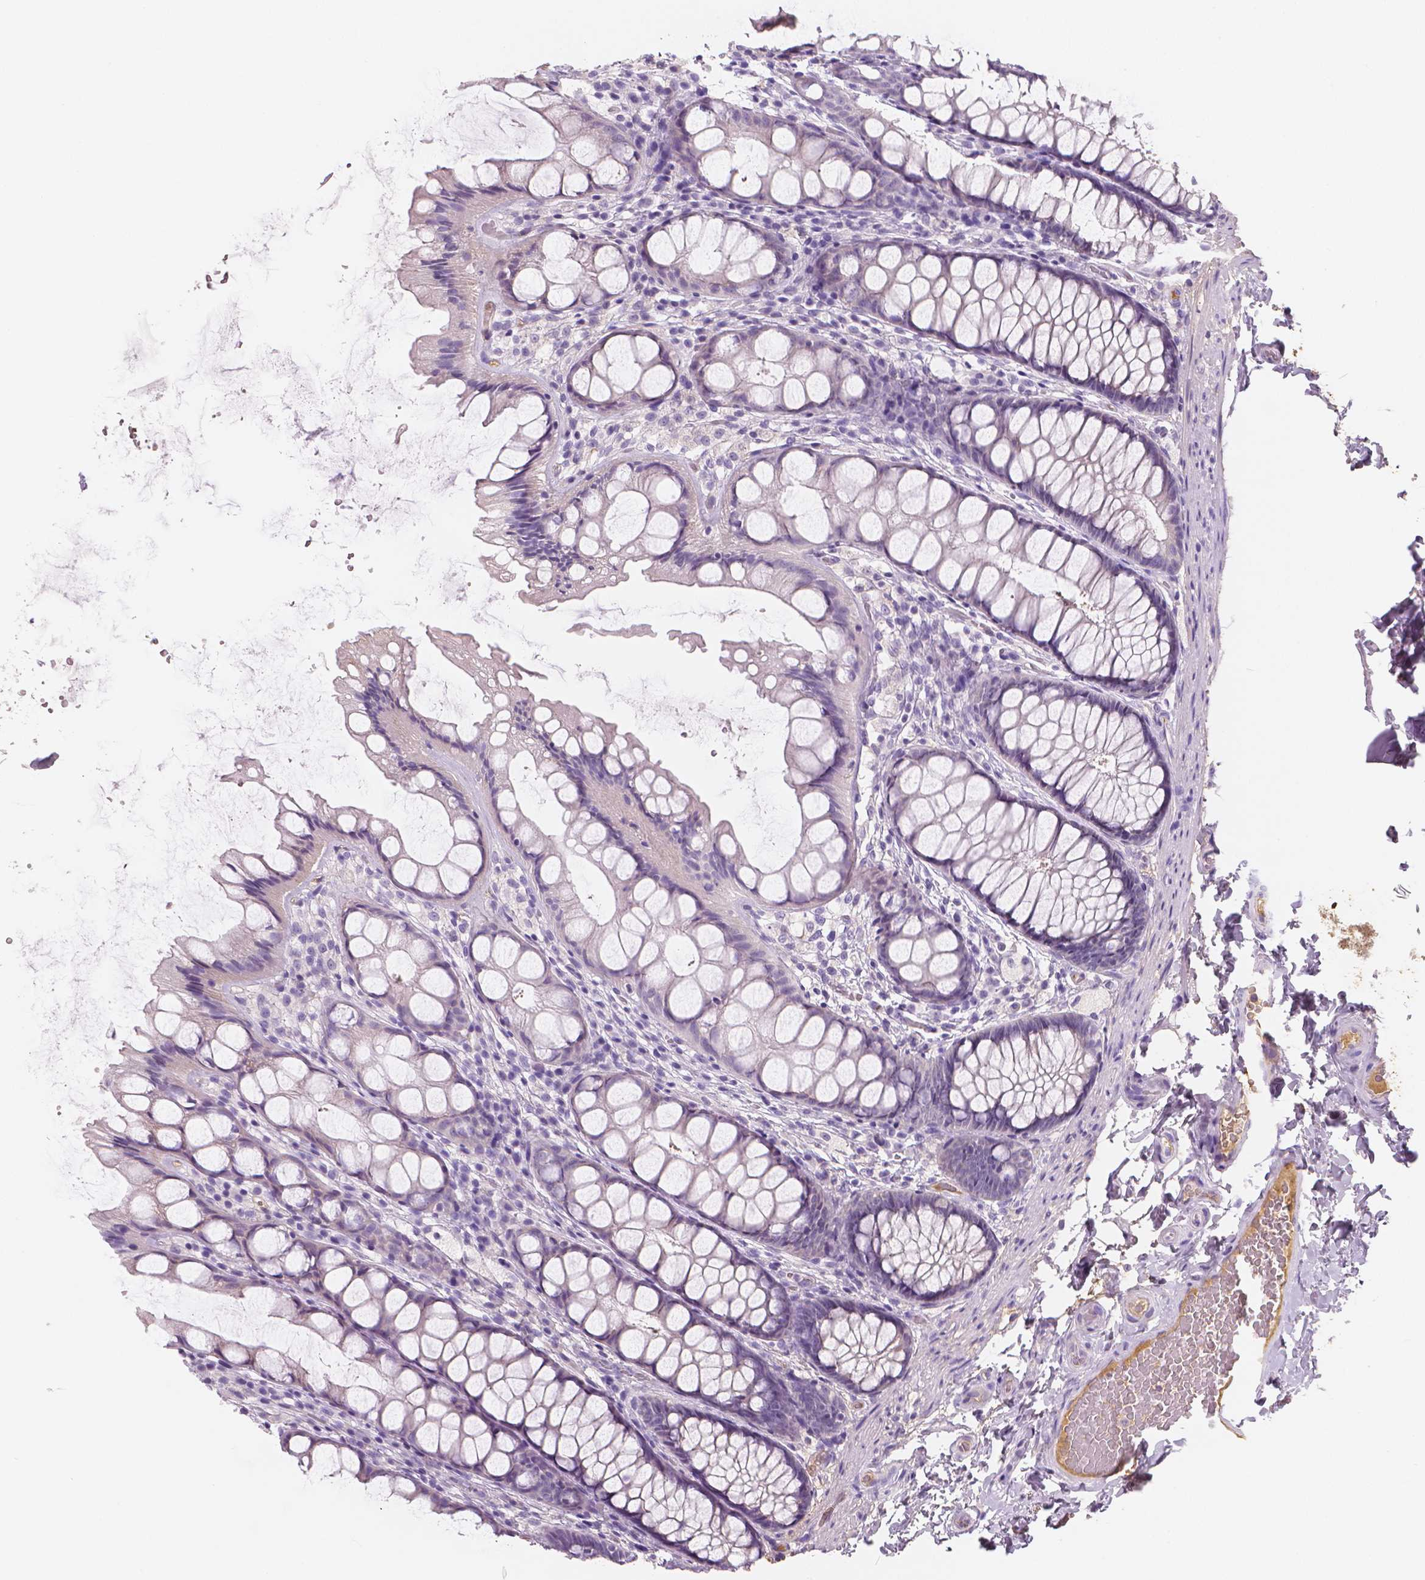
{"staining": {"intensity": "negative", "quantity": "none", "location": "none"}, "tissue": "colon", "cell_type": "Endothelial cells", "image_type": "normal", "snomed": [{"axis": "morphology", "description": "Normal tissue, NOS"}, {"axis": "topography", "description": "Colon"}], "caption": "This image is of benign colon stained with immunohistochemistry to label a protein in brown with the nuclei are counter-stained blue. There is no positivity in endothelial cells.", "gene": "APOA4", "patient": {"sex": "male", "age": 47}}